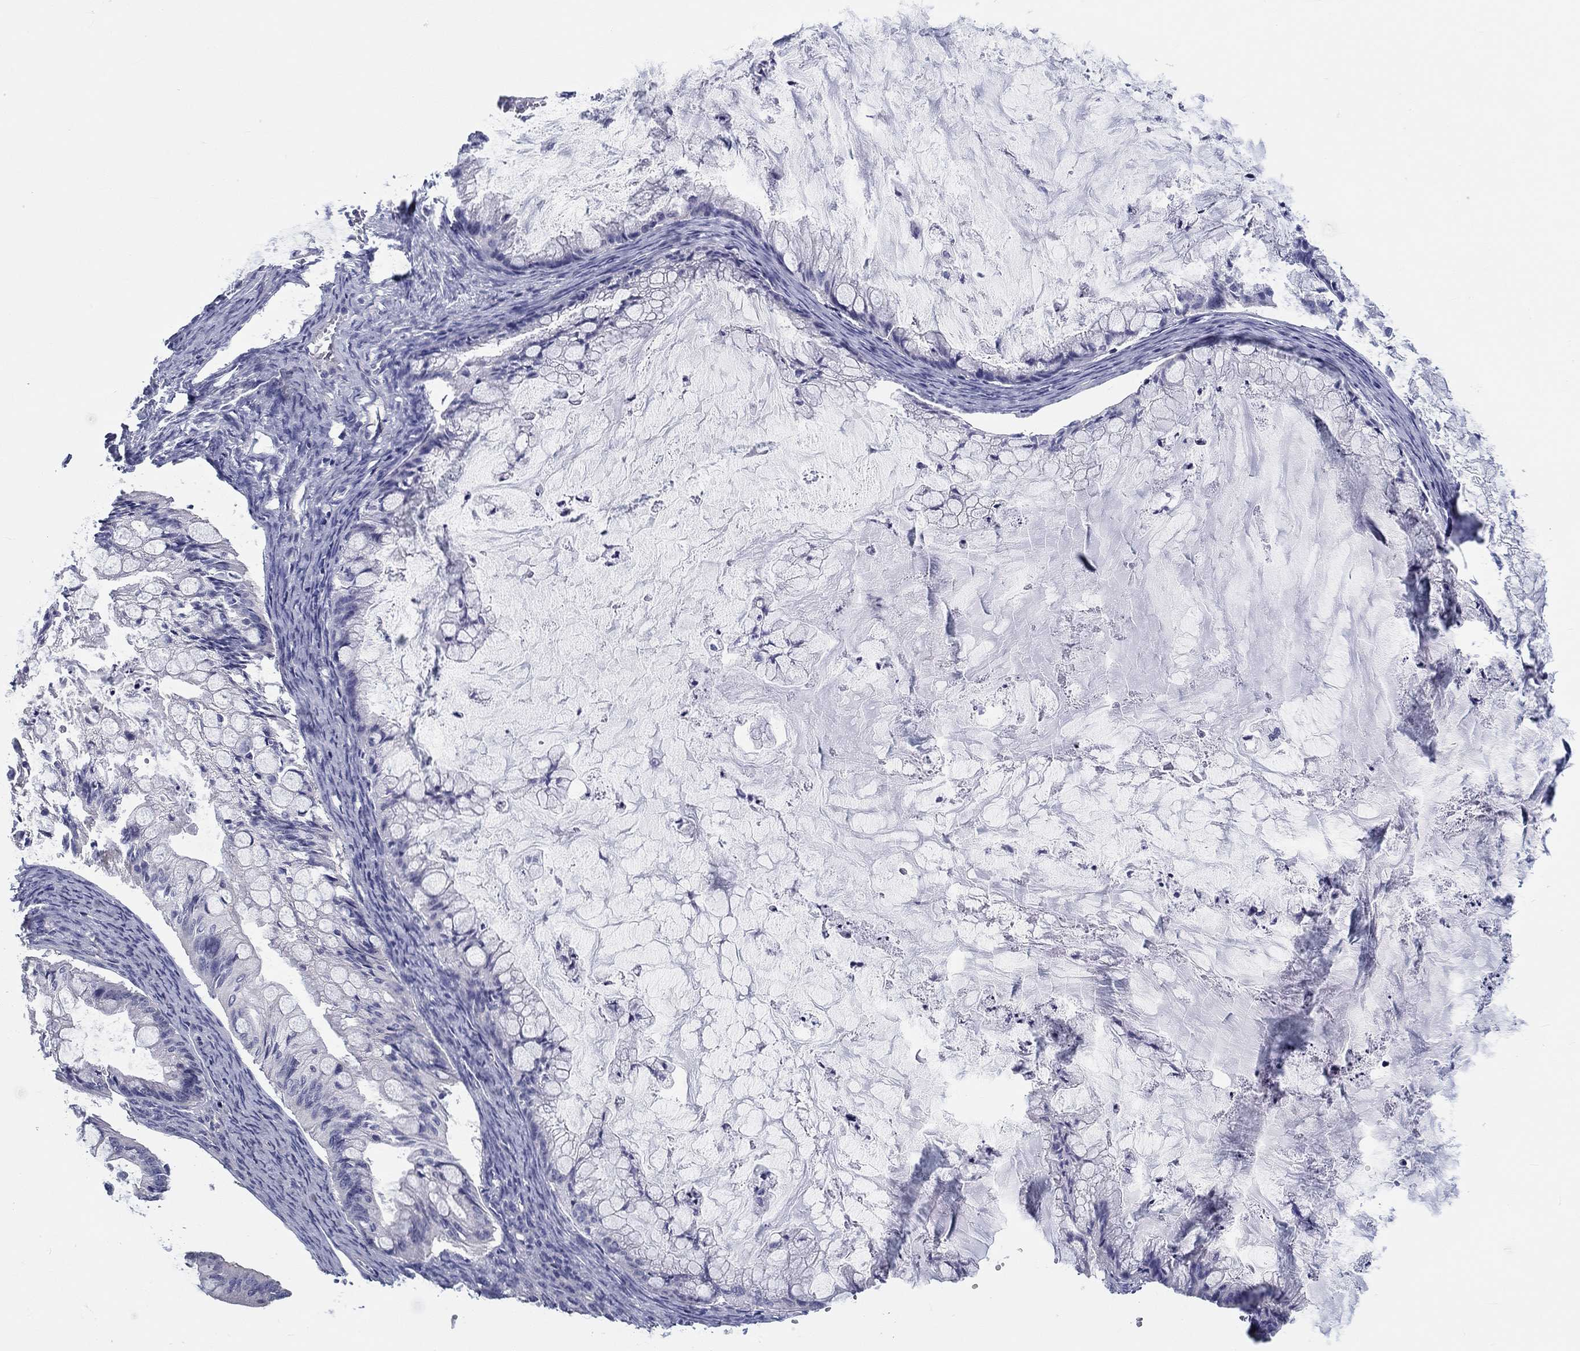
{"staining": {"intensity": "negative", "quantity": "none", "location": "none"}, "tissue": "ovarian cancer", "cell_type": "Tumor cells", "image_type": "cancer", "snomed": [{"axis": "morphology", "description": "Cystadenocarcinoma, mucinous, NOS"}, {"axis": "topography", "description": "Ovary"}], "caption": "An image of human ovarian mucinous cystadenocarcinoma is negative for staining in tumor cells.", "gene": "CRYGD", "patient": {"sex": "female", "age": 57}}